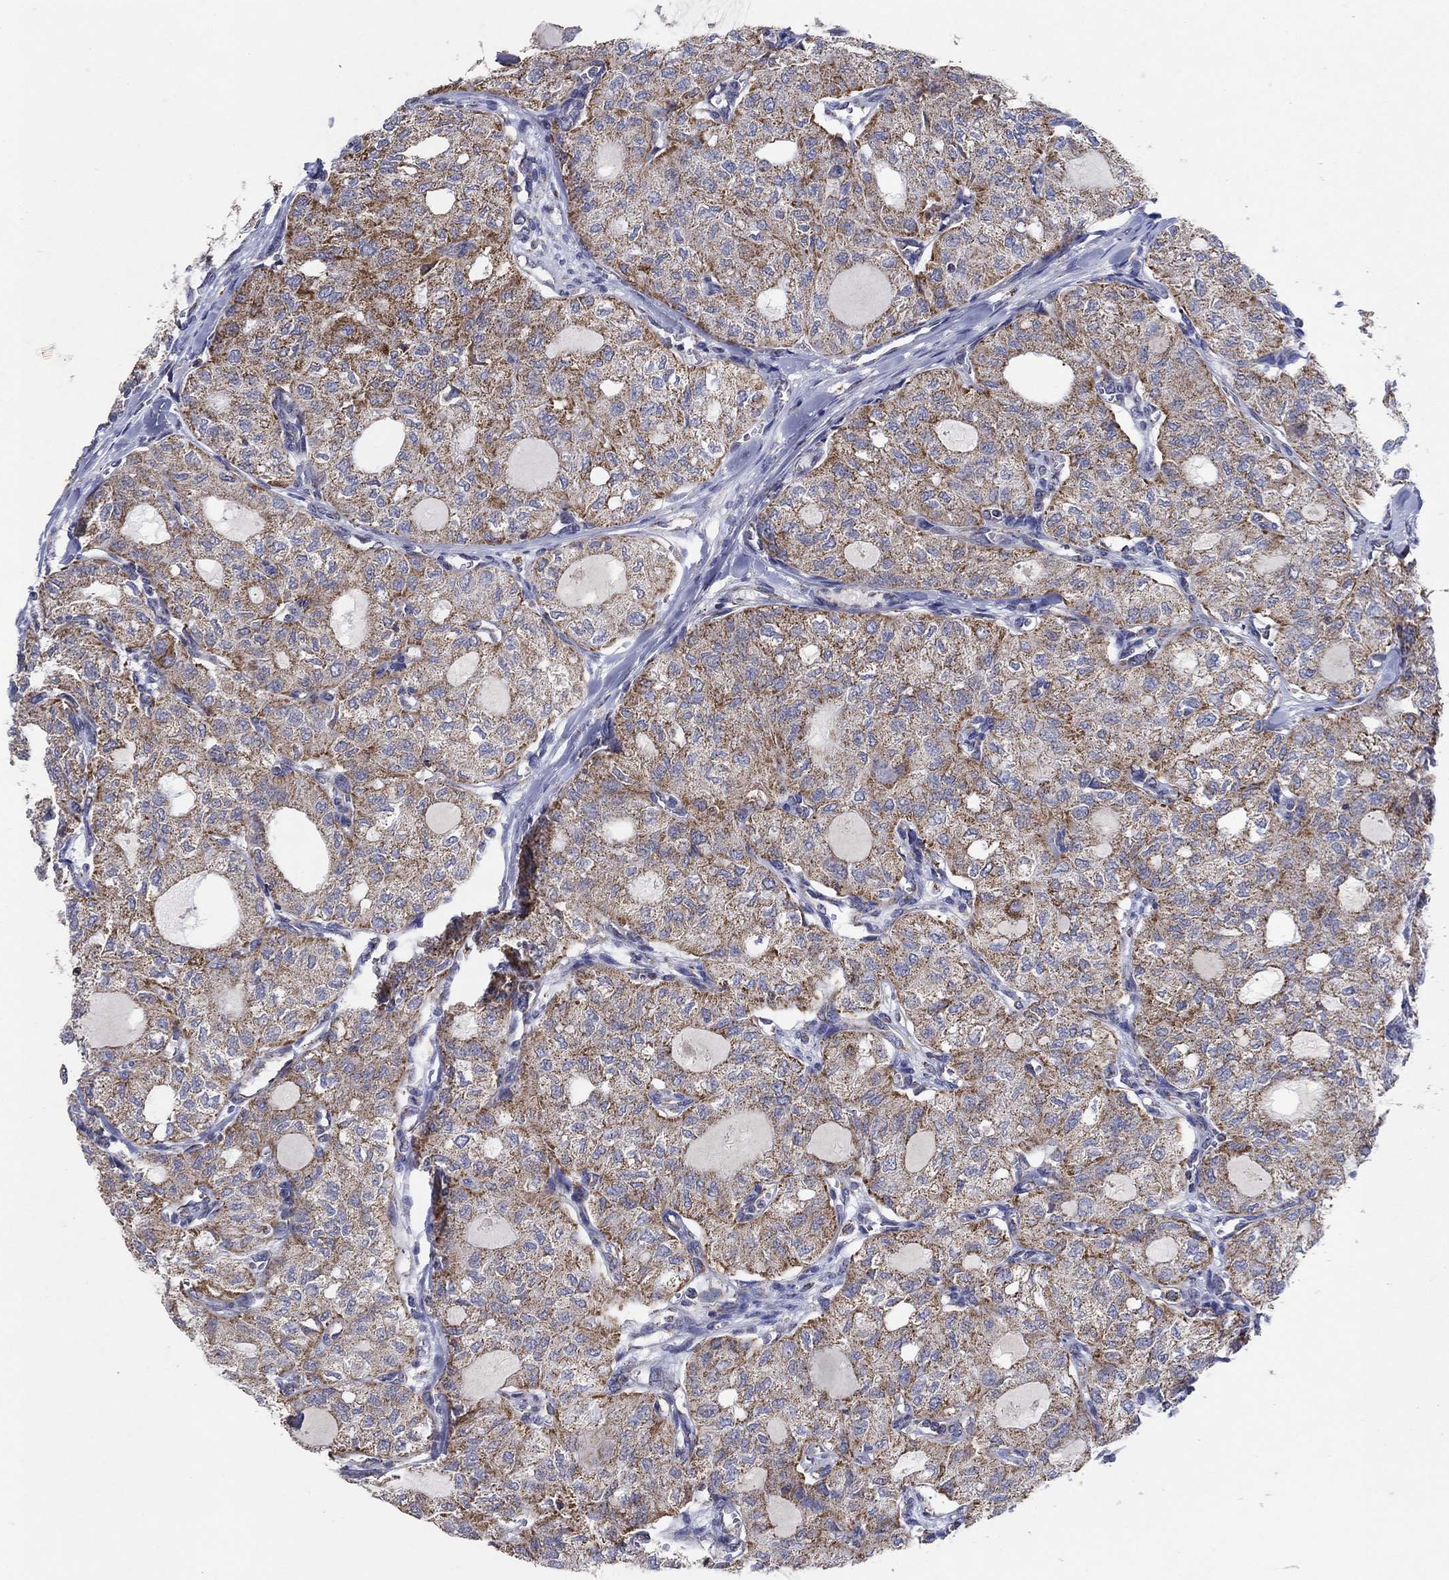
{"staining": {"intensity": "moderate", "quantity": "25%-75%", "location": "cytoplasmic/membranous"}, "tissue": "thyroid cancer", "cell_type": "Tumor cells", "image_type": "cancer", "snomed": [{"axis": "morphology", "description": "Follicular adenoma carcinoma, NOS"}, {"axis": "topography", "description": "Thyroid gland"}], "caption": "An immunohistochemistry photomicrograph of neoplastic tissue is shown. Protein staining in brown labels moderate cytoplasmic/membranous positivity in thyroid cancer (follicular adenoma carcinoma) within tumor cells.", "gene": "C9orf85", "patient": {"sex": "male", "age": 75}}